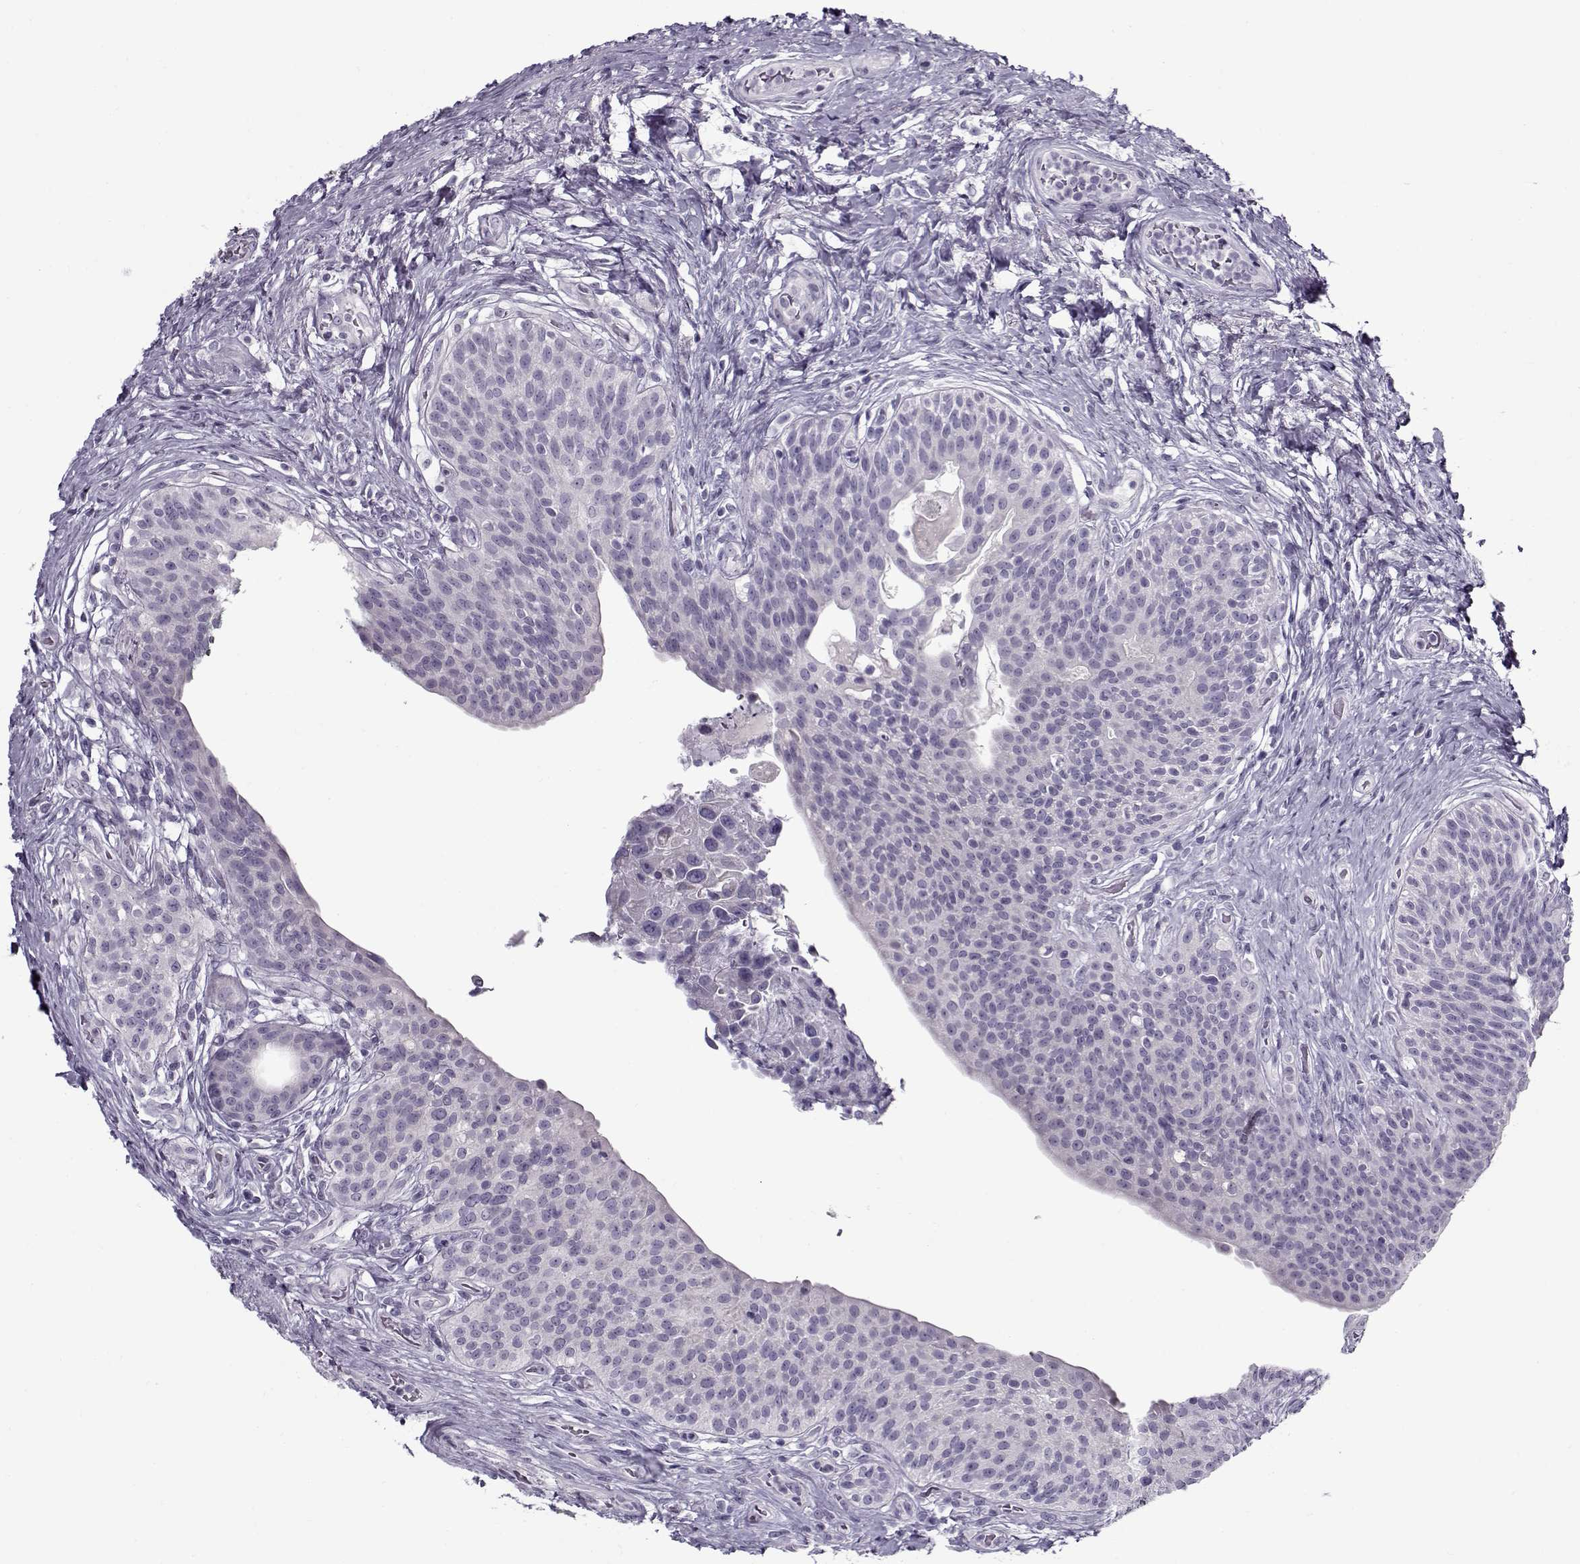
{"staining": {"intensity": "negative", "quantity": "none", "location": "none"}, "tissue": "urothelial cancer", "cell_type": "Tumor cells", "image_type": "cancer", "snomed": [{"axis": "morphology", "description": "Urothelial carcinoma, High grade"}, {"axis": "topography", "description": "Urinary bladder"}], "caption": "An image of urothelial cancer stained for a protein shows no brown staining in tumor cells.", "gene": "GAGE2A", "patient": {"sex": "male", "age": 79}}